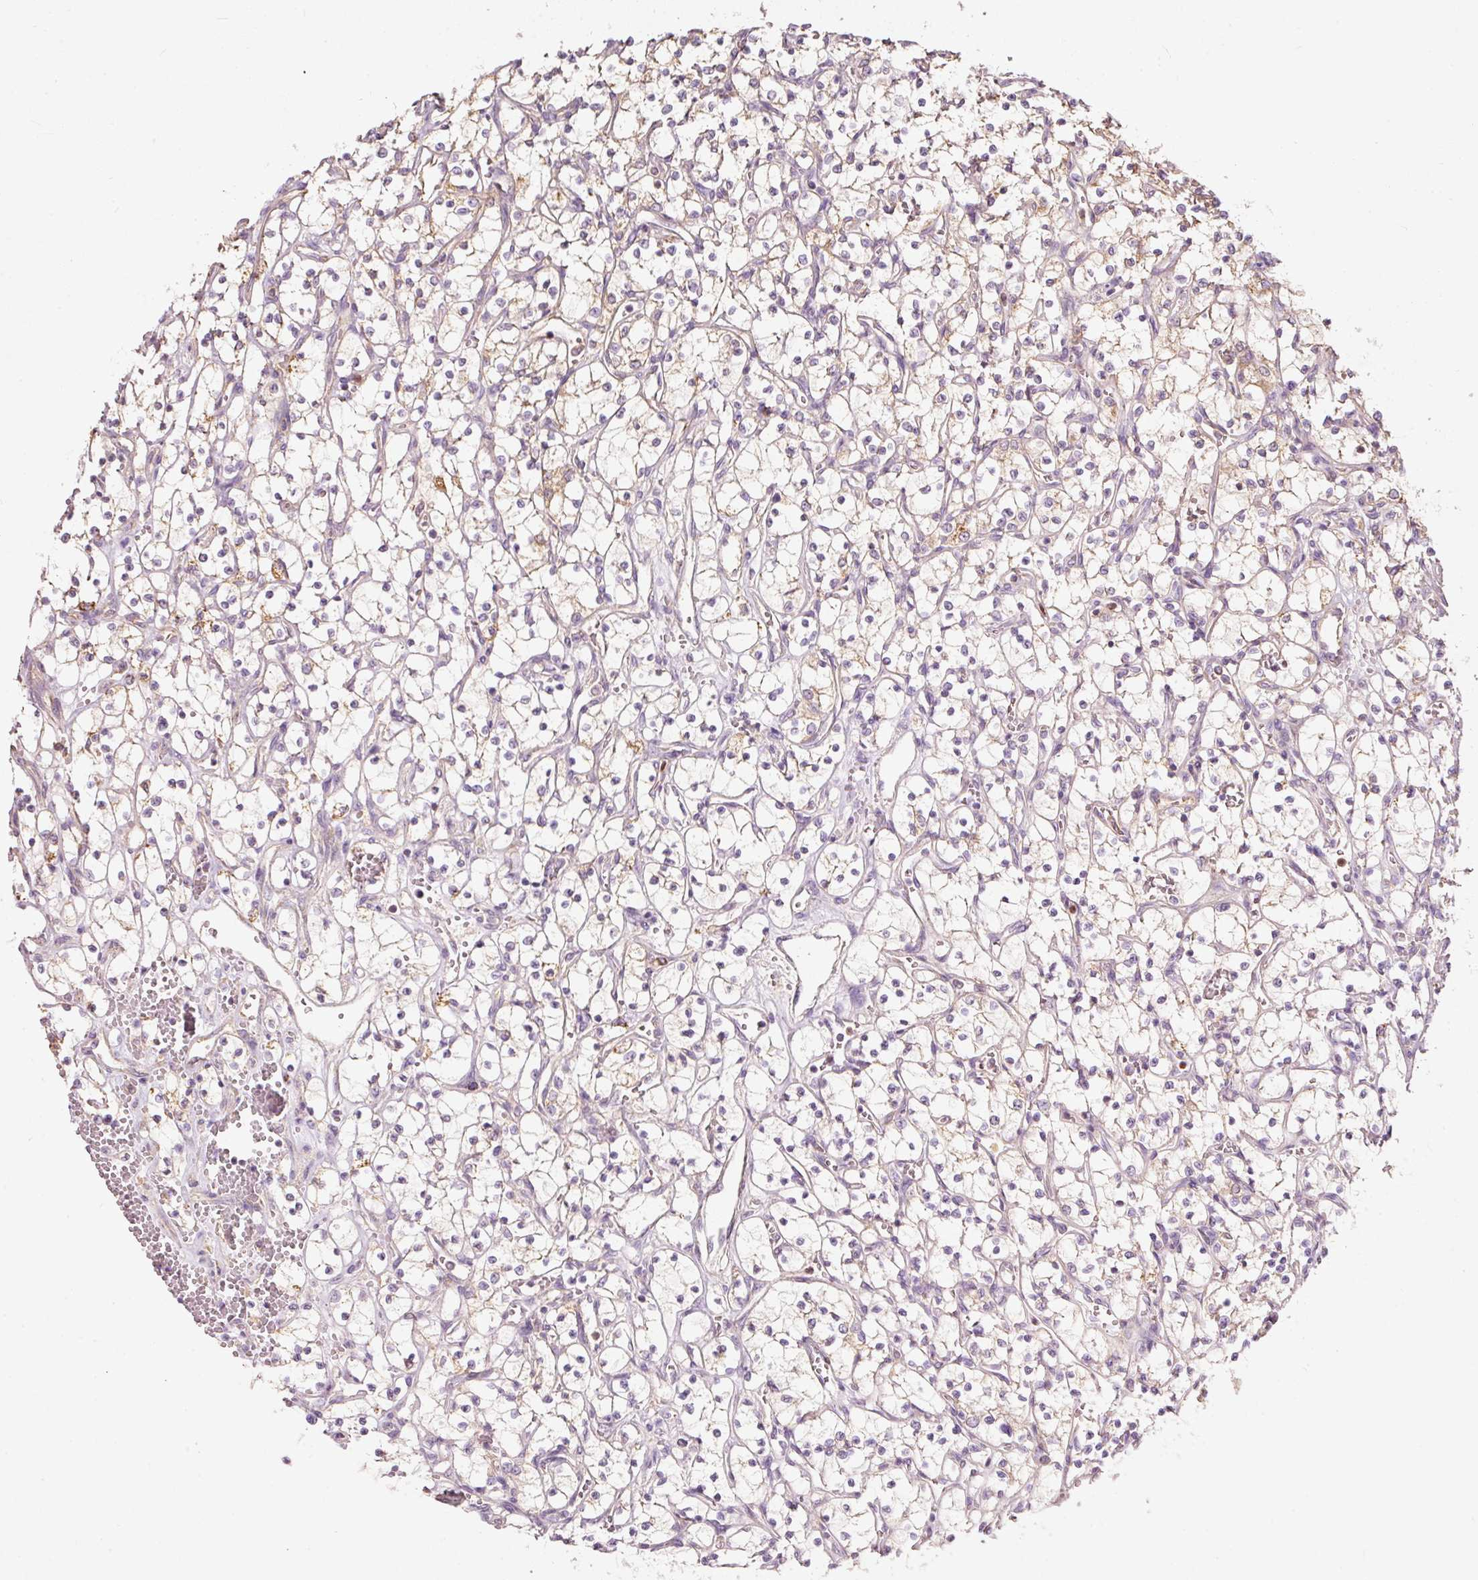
{"staining": {"intensity": "weak", "quantity": "25%-75%", "location": "cytoplasmic/membranous"}, "tissue": "renal cancer", "cell_type": "Tumor cells", "image_type": "cancer", "snomed": [{"axis": "morphology", "description": "Adenocarcinoma, NOS"}, {"axis": "topography", "description": "Kidney"}], "caption": "IHC micrograph of adenocarcinoma (renal) stained for a protein (brown), which displays low levels of weak cytoplasmic/membranous expression in approximately 25%-75% of tumor cells.", "gene": "PSENEN", "patient": {"sex": "female", "age": 69}}